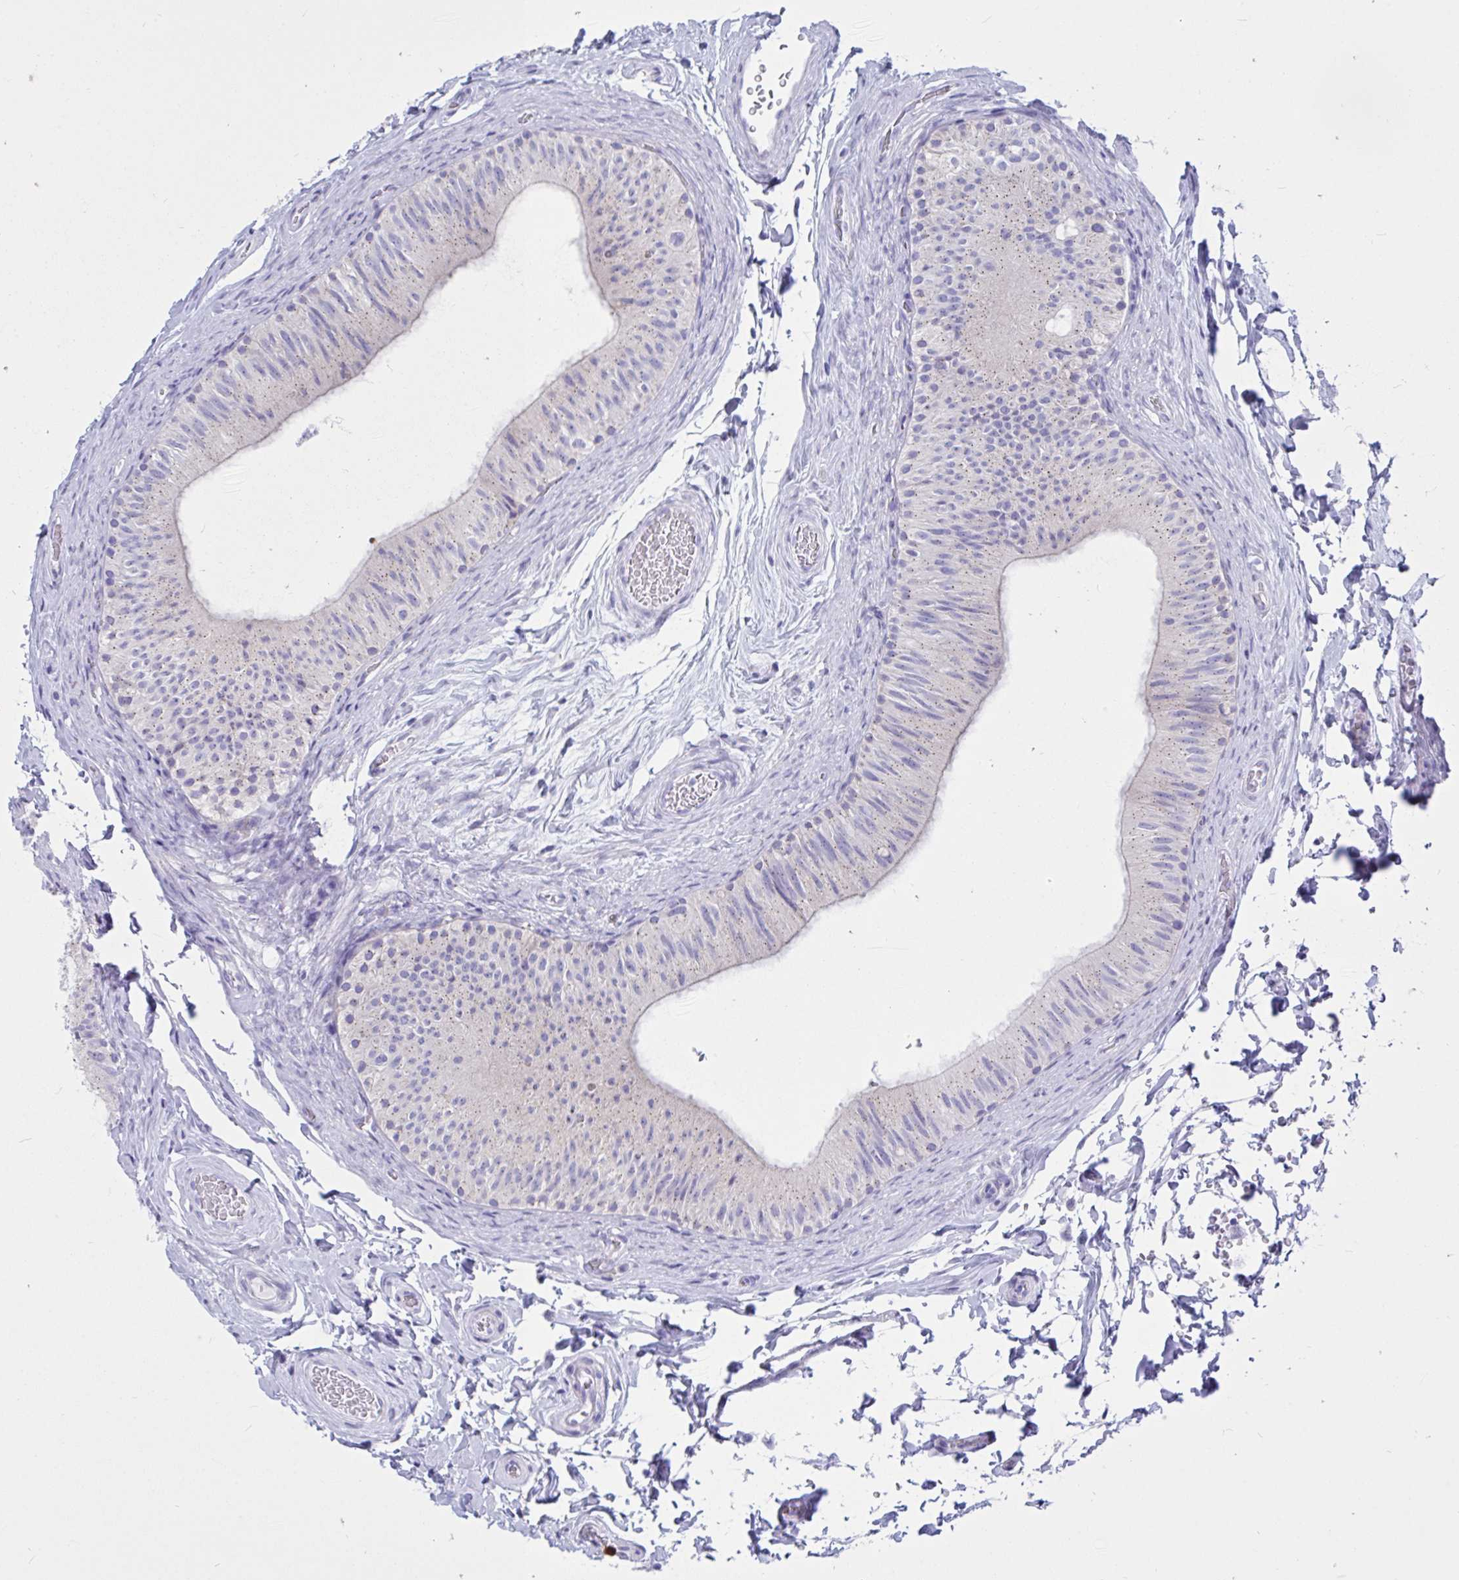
{"staining": {"intensity": "weak", "quantity": "25%-75%", "location": "cytoplasmic/membranous"}, "tissue": "epididymis", "cell_type": "Glandular cells", "image_type": "normal", "snomed": [{"axis": "morphology", "description": "Normal tissue, NOS"}, {"axis": "topography", "description": "Epididymis, spermatic cord, NOS"}, {"axis": "topography", "description": "Epididymis"}], "caption": "Unremarkable epididymis displays weak cytoplasmic/membranous expression in about 25%-75% of glandular cells (DAB IHC, brown staining for protein, blue staining for nuclei)..", "gene": "RNASE3", "patient": {"sex": "male", "age": 31}}